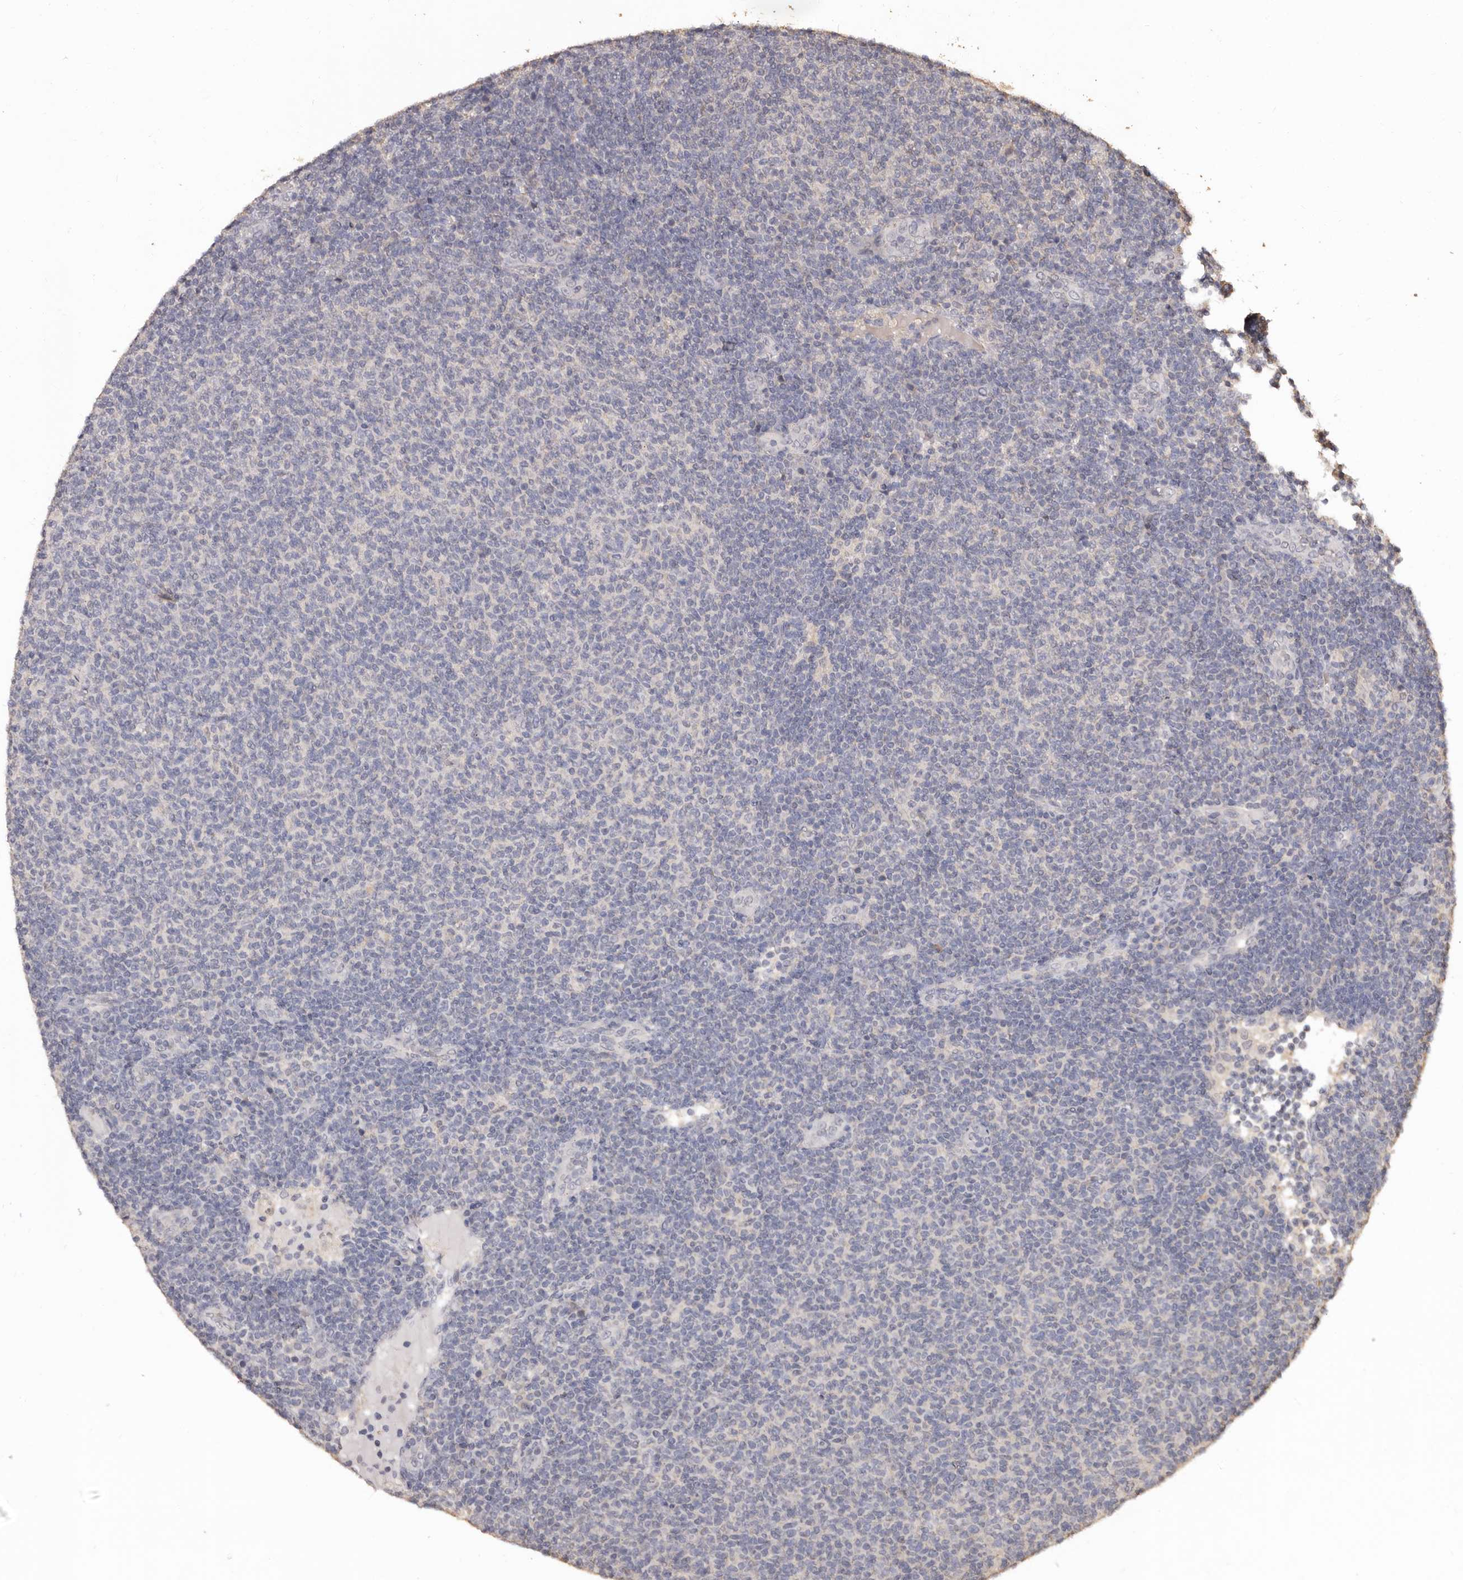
{"staining": {"intensity": "negative", "quantity": "none", "location": "none"}, "tissue": "lymphoma", "cell_type": "Tumor cells", "image_type": "cancer", "snomed": [{"axis": "morphology", "description": "Malignant lymphoma, non-Hodgkin's type, Low grade"}, {"axis": "topography", "description": "Lymph node"}], "caption": "Tumor cells show no significant expression in lymphoma. (Brightfield microscopy of DAB (3,3'-diaminobenzidine) IHC at high magnification).", "gene": "INAVA", "patient": {"sex": "male", "age": 66}}